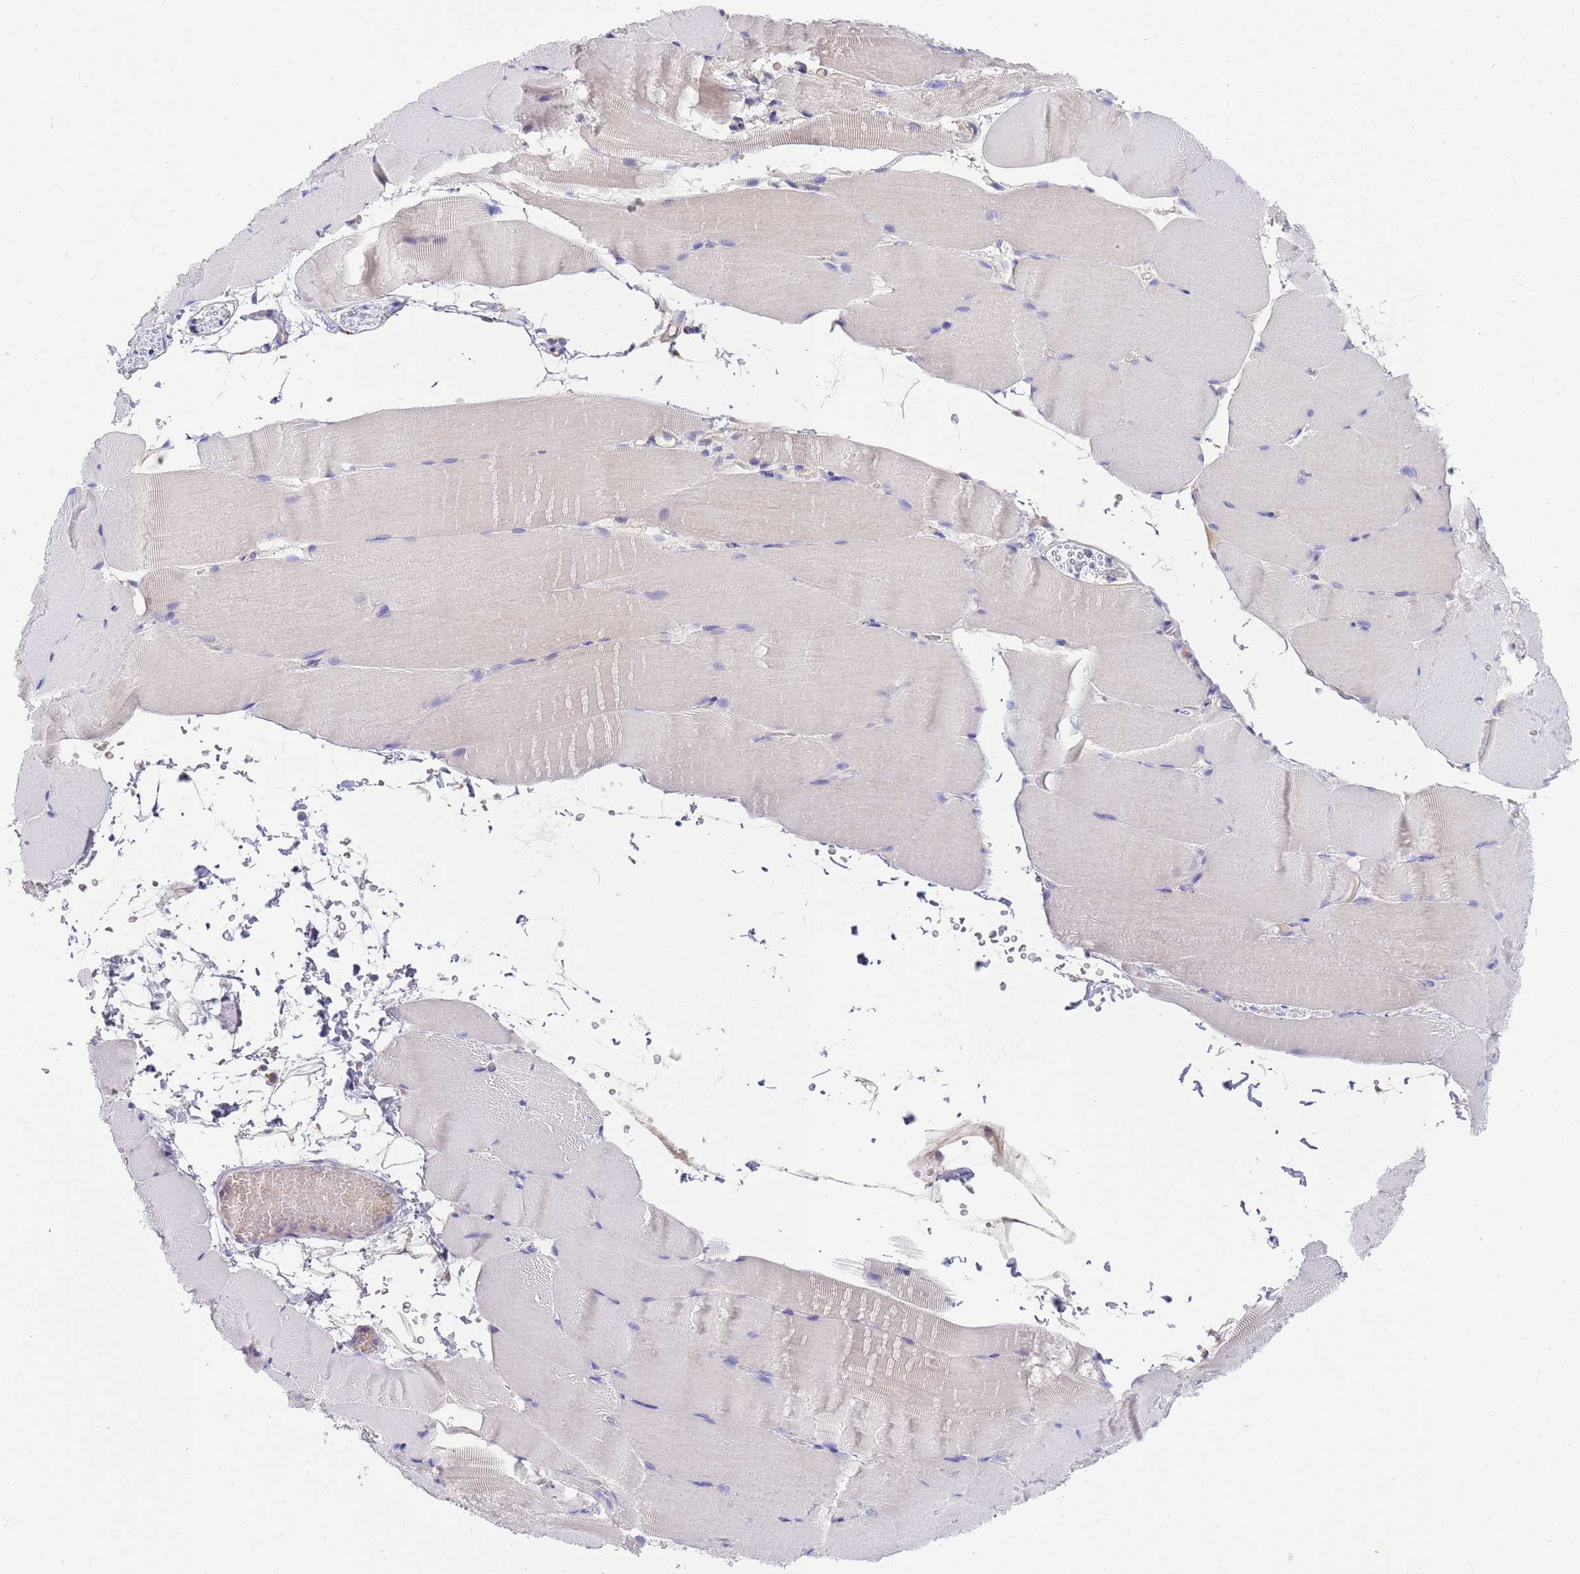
{"staining": {"intensity": "negative", "quantity": "none", "location": "none"}, "tissue": "skeletal muscle", "cell_type": "Myocytes", "image_type": "normal", "snomed": [{"axis": "morphology", "description": "Normal tissue, NOS"}, {"axis": "topography", "description": "Skeletal muscle"}, {"axis": "topography", "description": "Parathyroid gland"}], "caption": "This is a histopathology image of immunohistochemistry (IHC) staining of benign skeletal muscle, which shows no positivity in myocytes.", "gene": "RIPPLY2", "patient": {"sex": "female", "age": 37}}